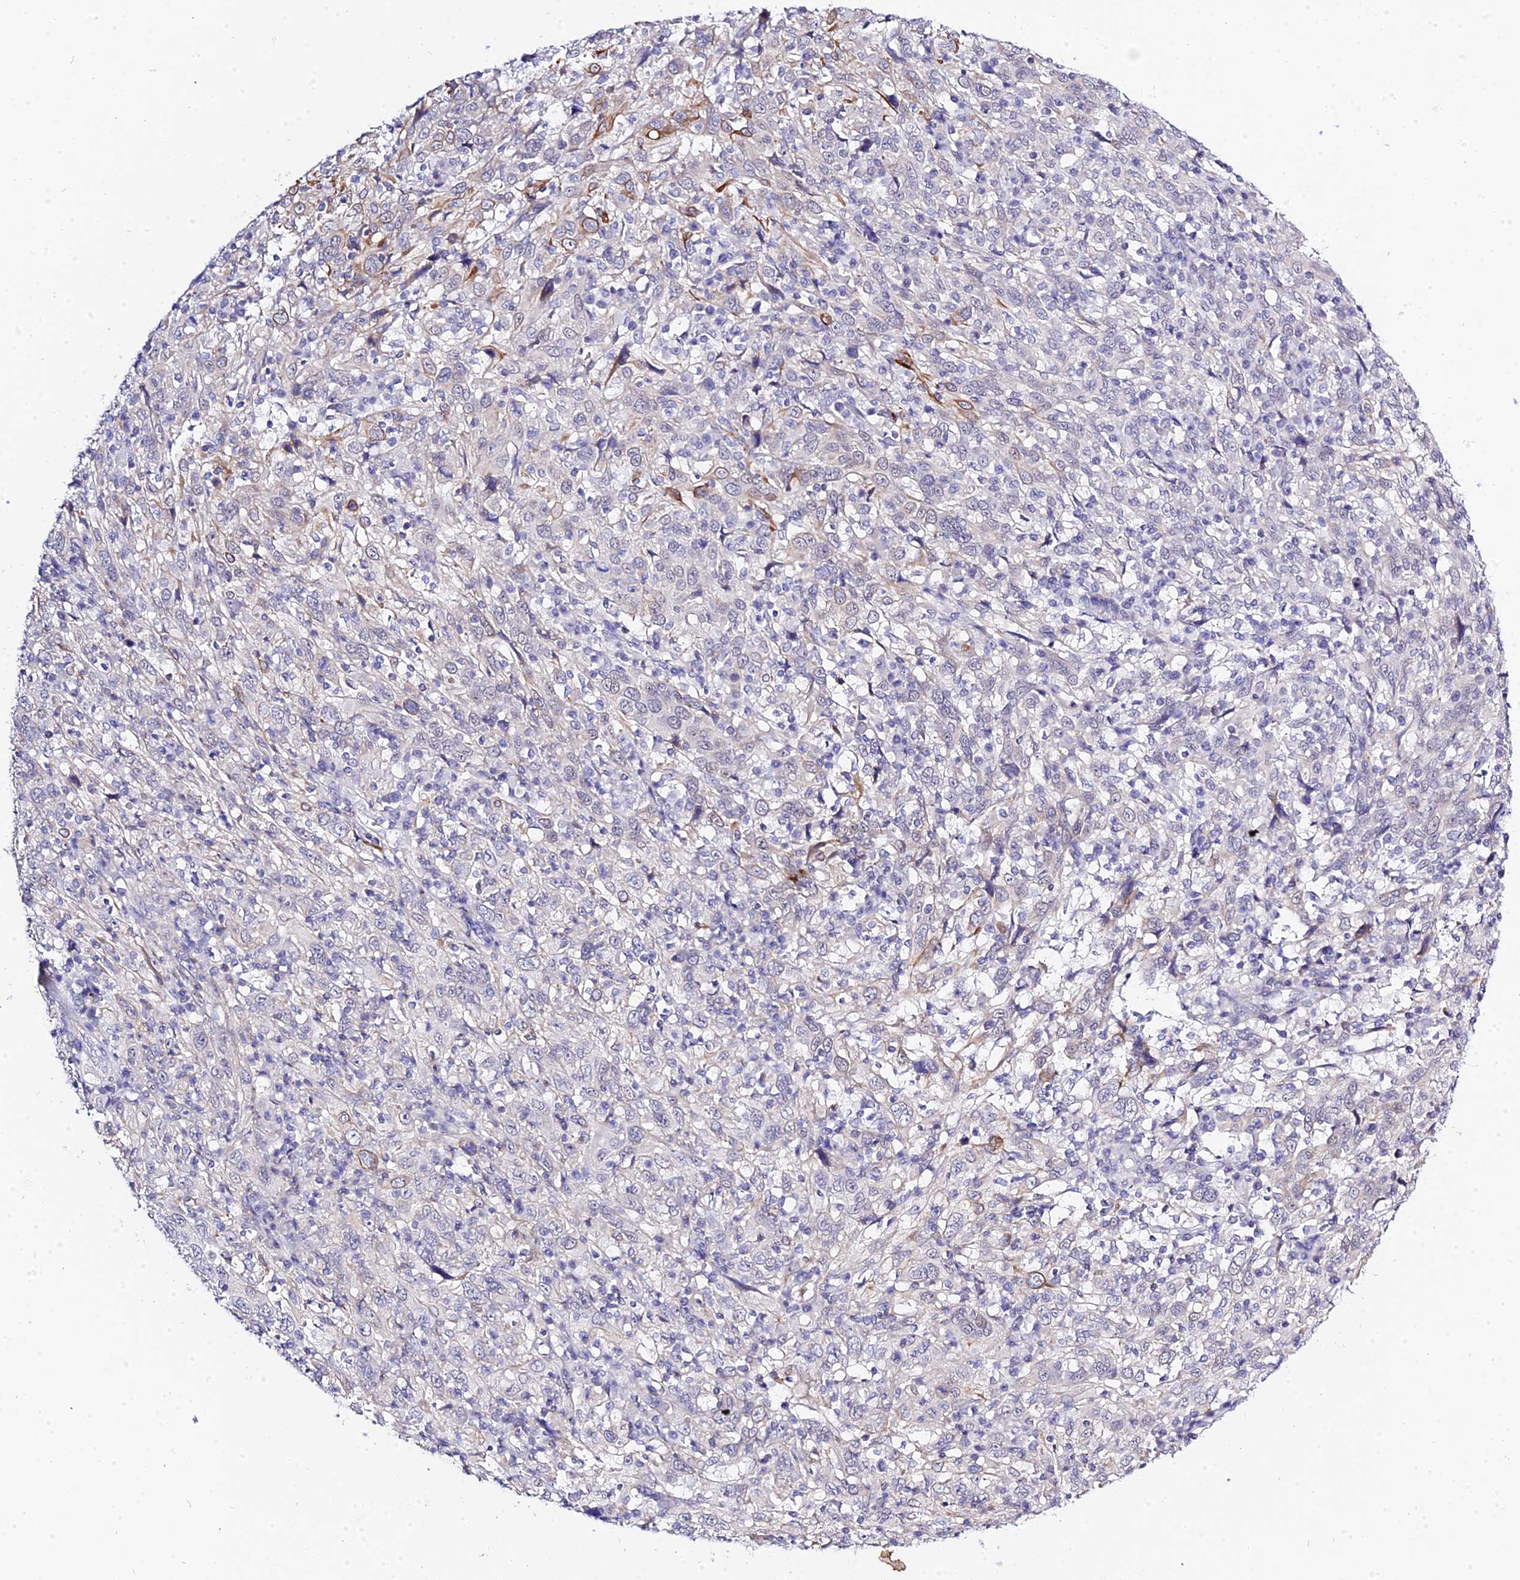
{"staining": {"intensity": "moderate", "quantity": "<25%", "location": "cytoplasmic/membranous"}, "tissue": "cervical cancer", "cell_type": "Tumor cells", "image_type": "cancer", "snomed": [{"axis": "morphology", "description": "Squamous cell carcinoma, NOS"}, {"axis": "topography", "description": "Cervix"}], "caption": "Squamous cell carcinoma (cervical) tissue demonstrates moderate cytoplasmic/membranous positivity in about <25% of tumor cells The protein is shown in brown color, while the nuclei are stained blue.", "gene": "ZNF628", "patient": {"sex": "female", "age": 46}}